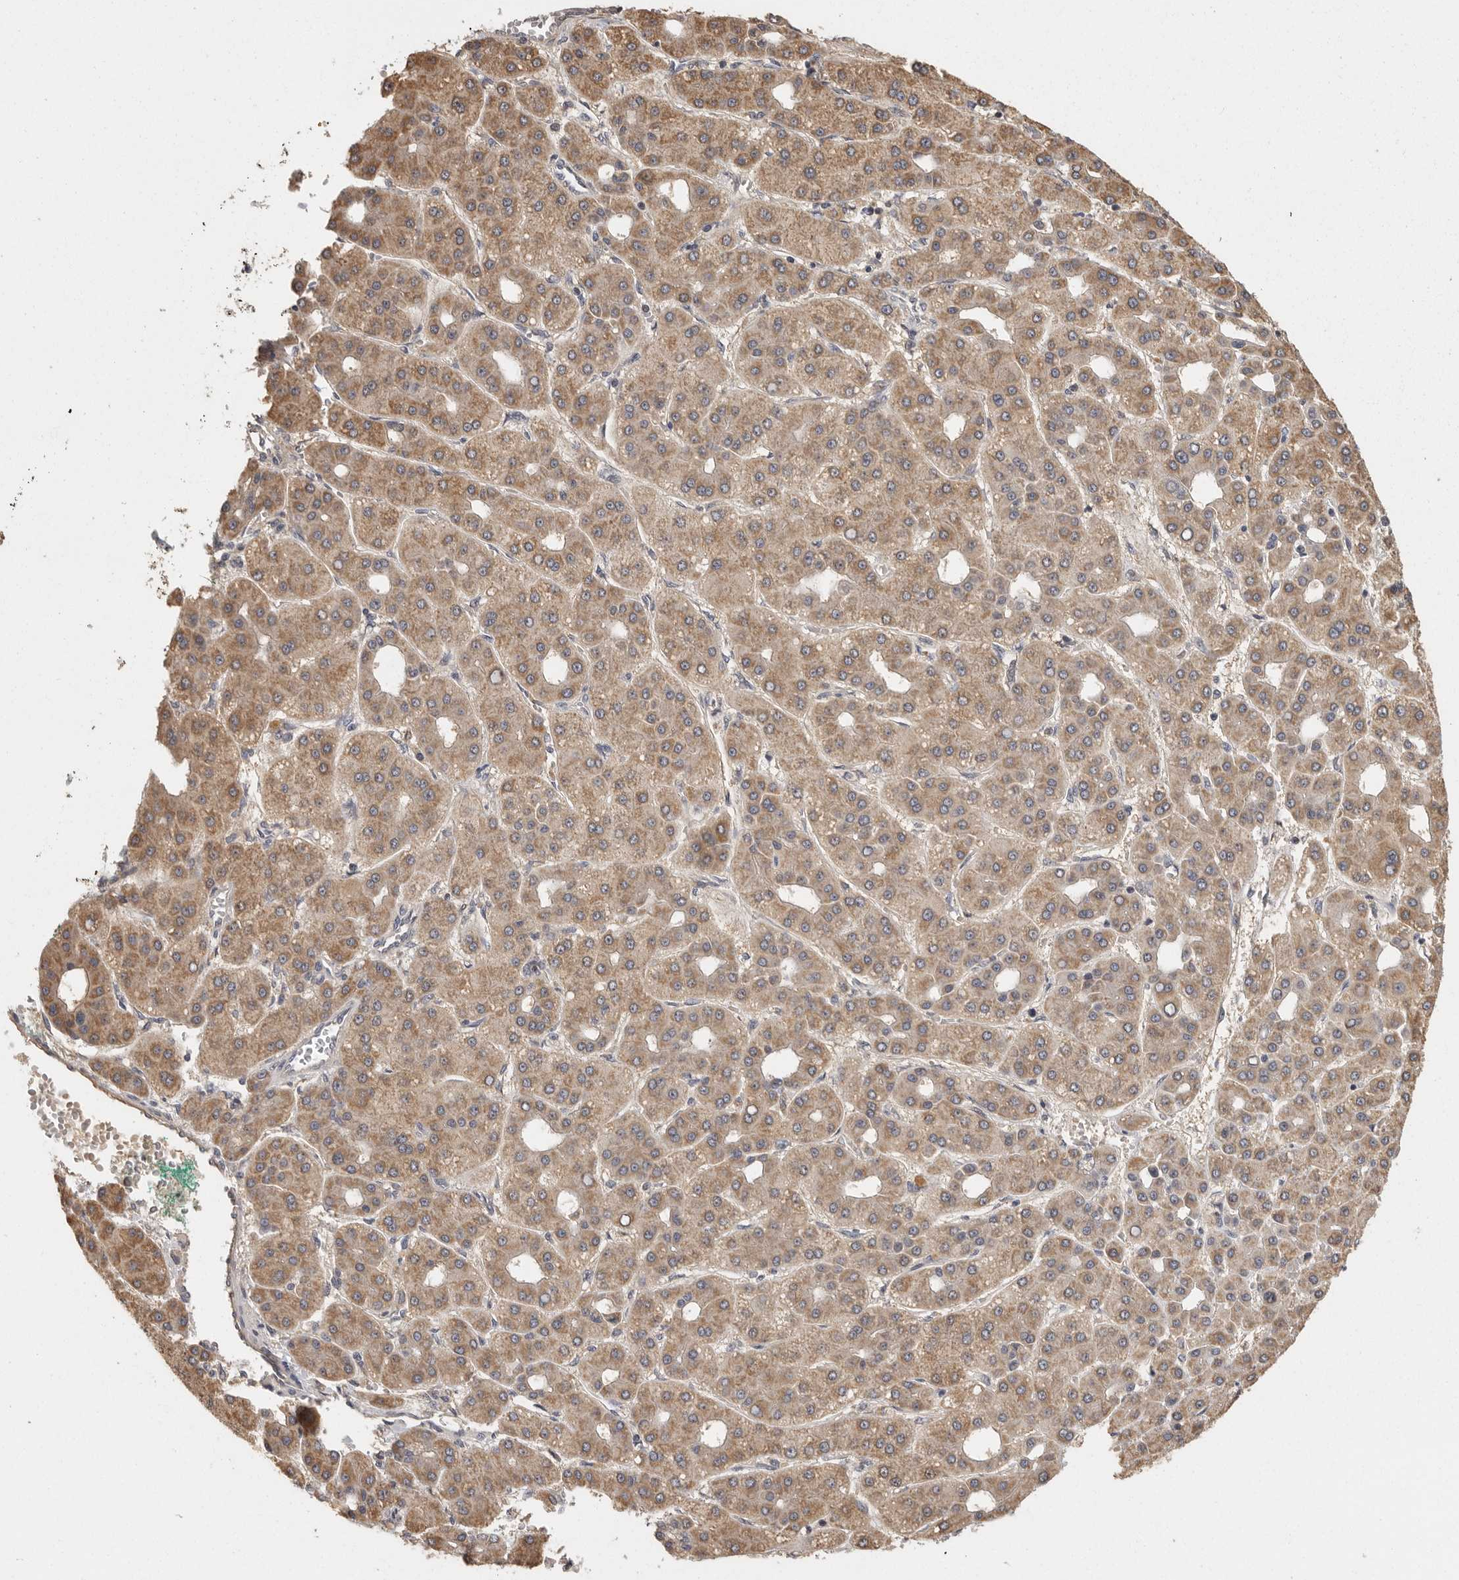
{"staining": {"intensity": "moderate", "quantity": "25%-75%", "location": "cytoplasmic/membranous"}, "tissue": "liver cancer", "cell_type": "Tumor cells", "image_type": "cancer", "snomed": [{"axis": "morphology", "description": "Carcinoma, Hepatocellular, NOS"}, {"axis": "topography", "description": "Liver"}], "caption": "The photomicrograph displays staining of hepatocellular carcinoma (liver), revealing moderate cytoplasmic/membranous protein staining (brown color) within tumor cells.", "gene": "BAIAP2", "patient": {"sex": "male", "age": 65}}